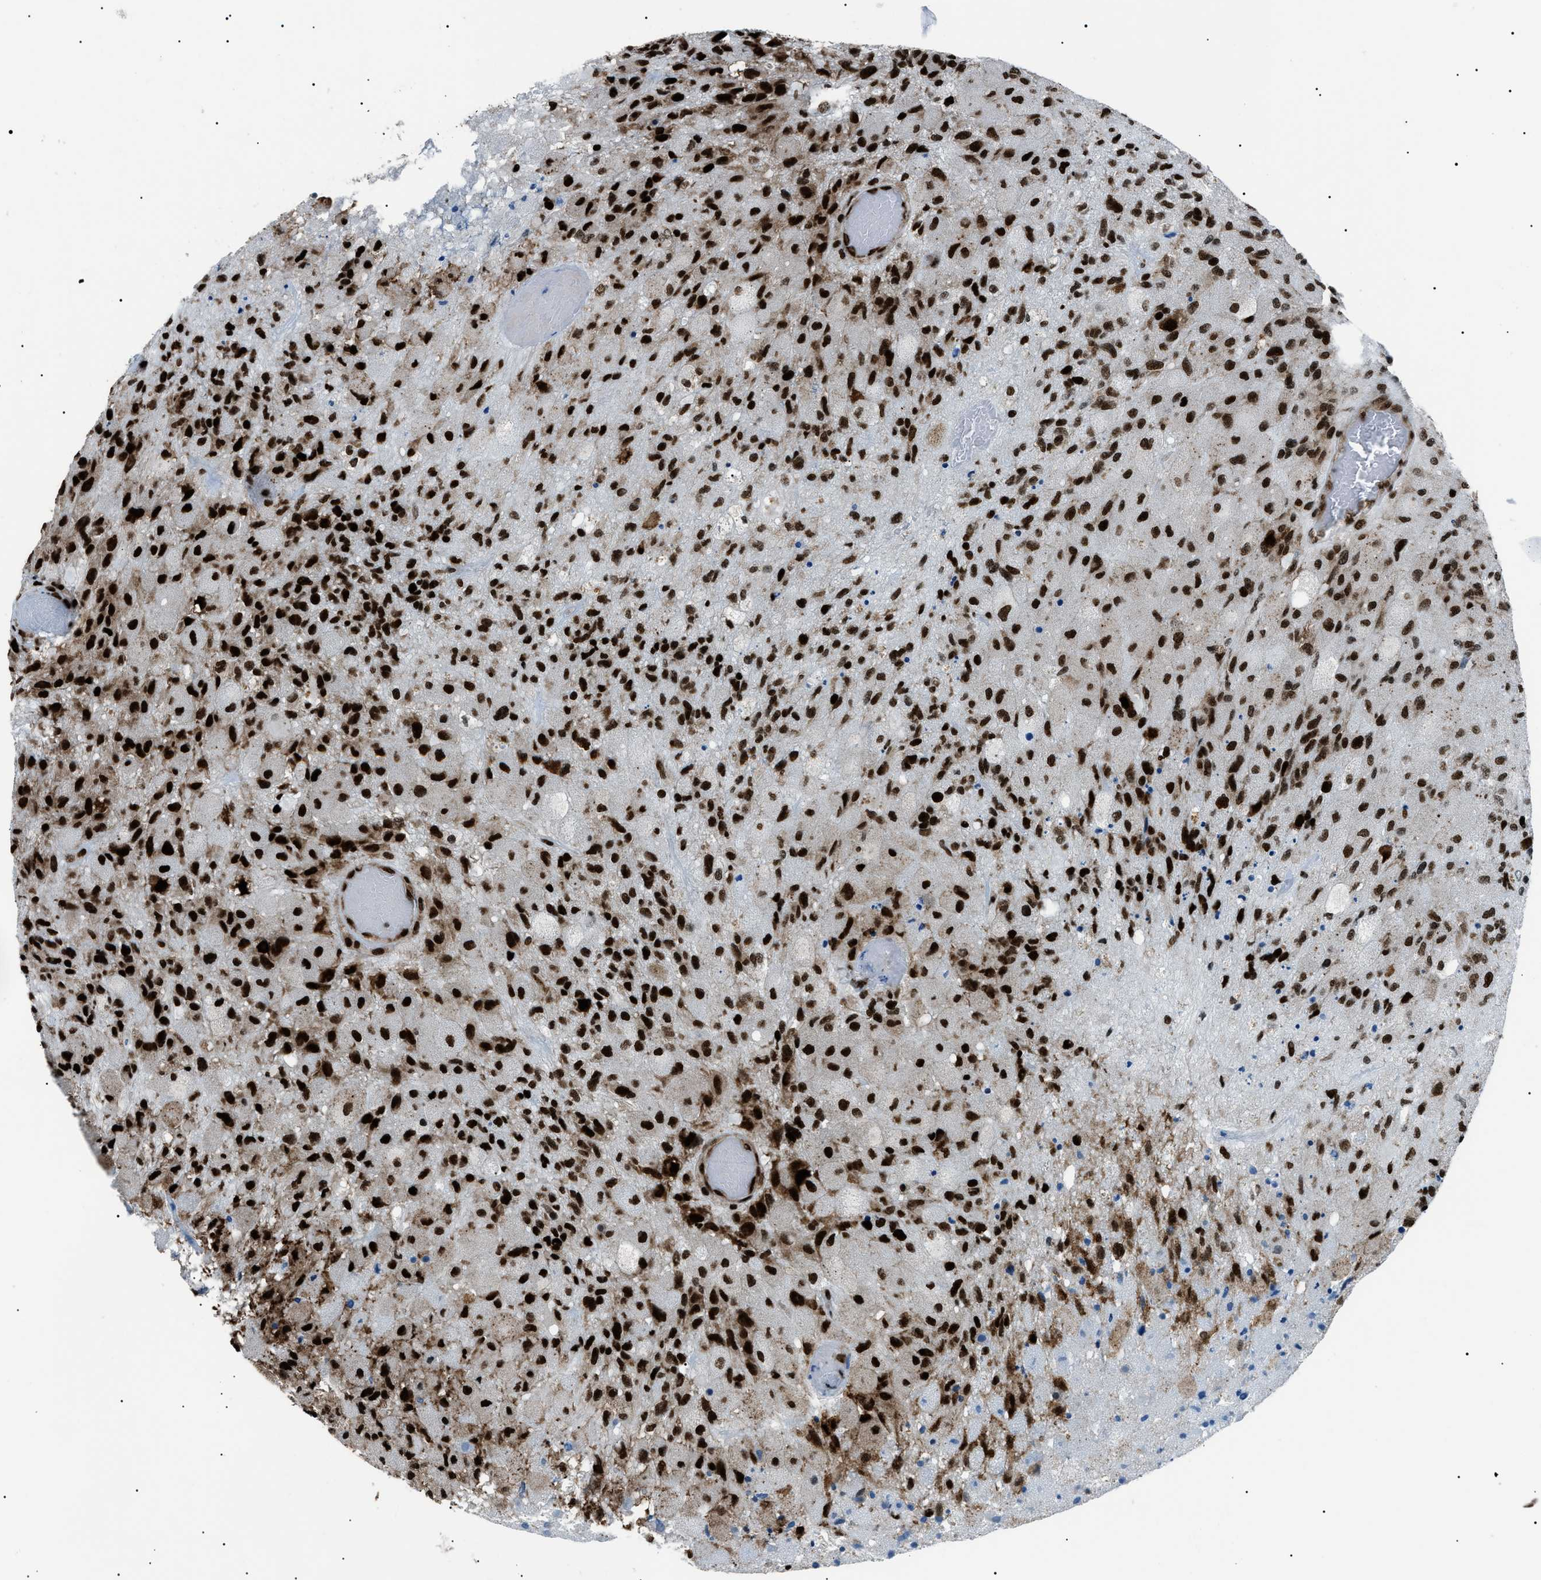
{"staining": {"intensity": "strong", "quantity": ">75%", "location": "nuclear"}, "tissue": "glioma", "cell_type": "Tumor cells", "image_type": "cancer", "snomed": [{"axis": "morphology", "description": "Normal tissue, NOS"}, {"axis": "morphology", "description": "Glioma, malignant, High grade"}, {"axis": "topography", "description": "Cerebral cortex"}], "caption": "This is a micrograph of immunohistochemistry staining of malignant high-grade glioma, which shows strong staining in the nuclear of tumor cells.", "gene": "HNRNPK", "patient": {"sex": "male", "age": 77}}